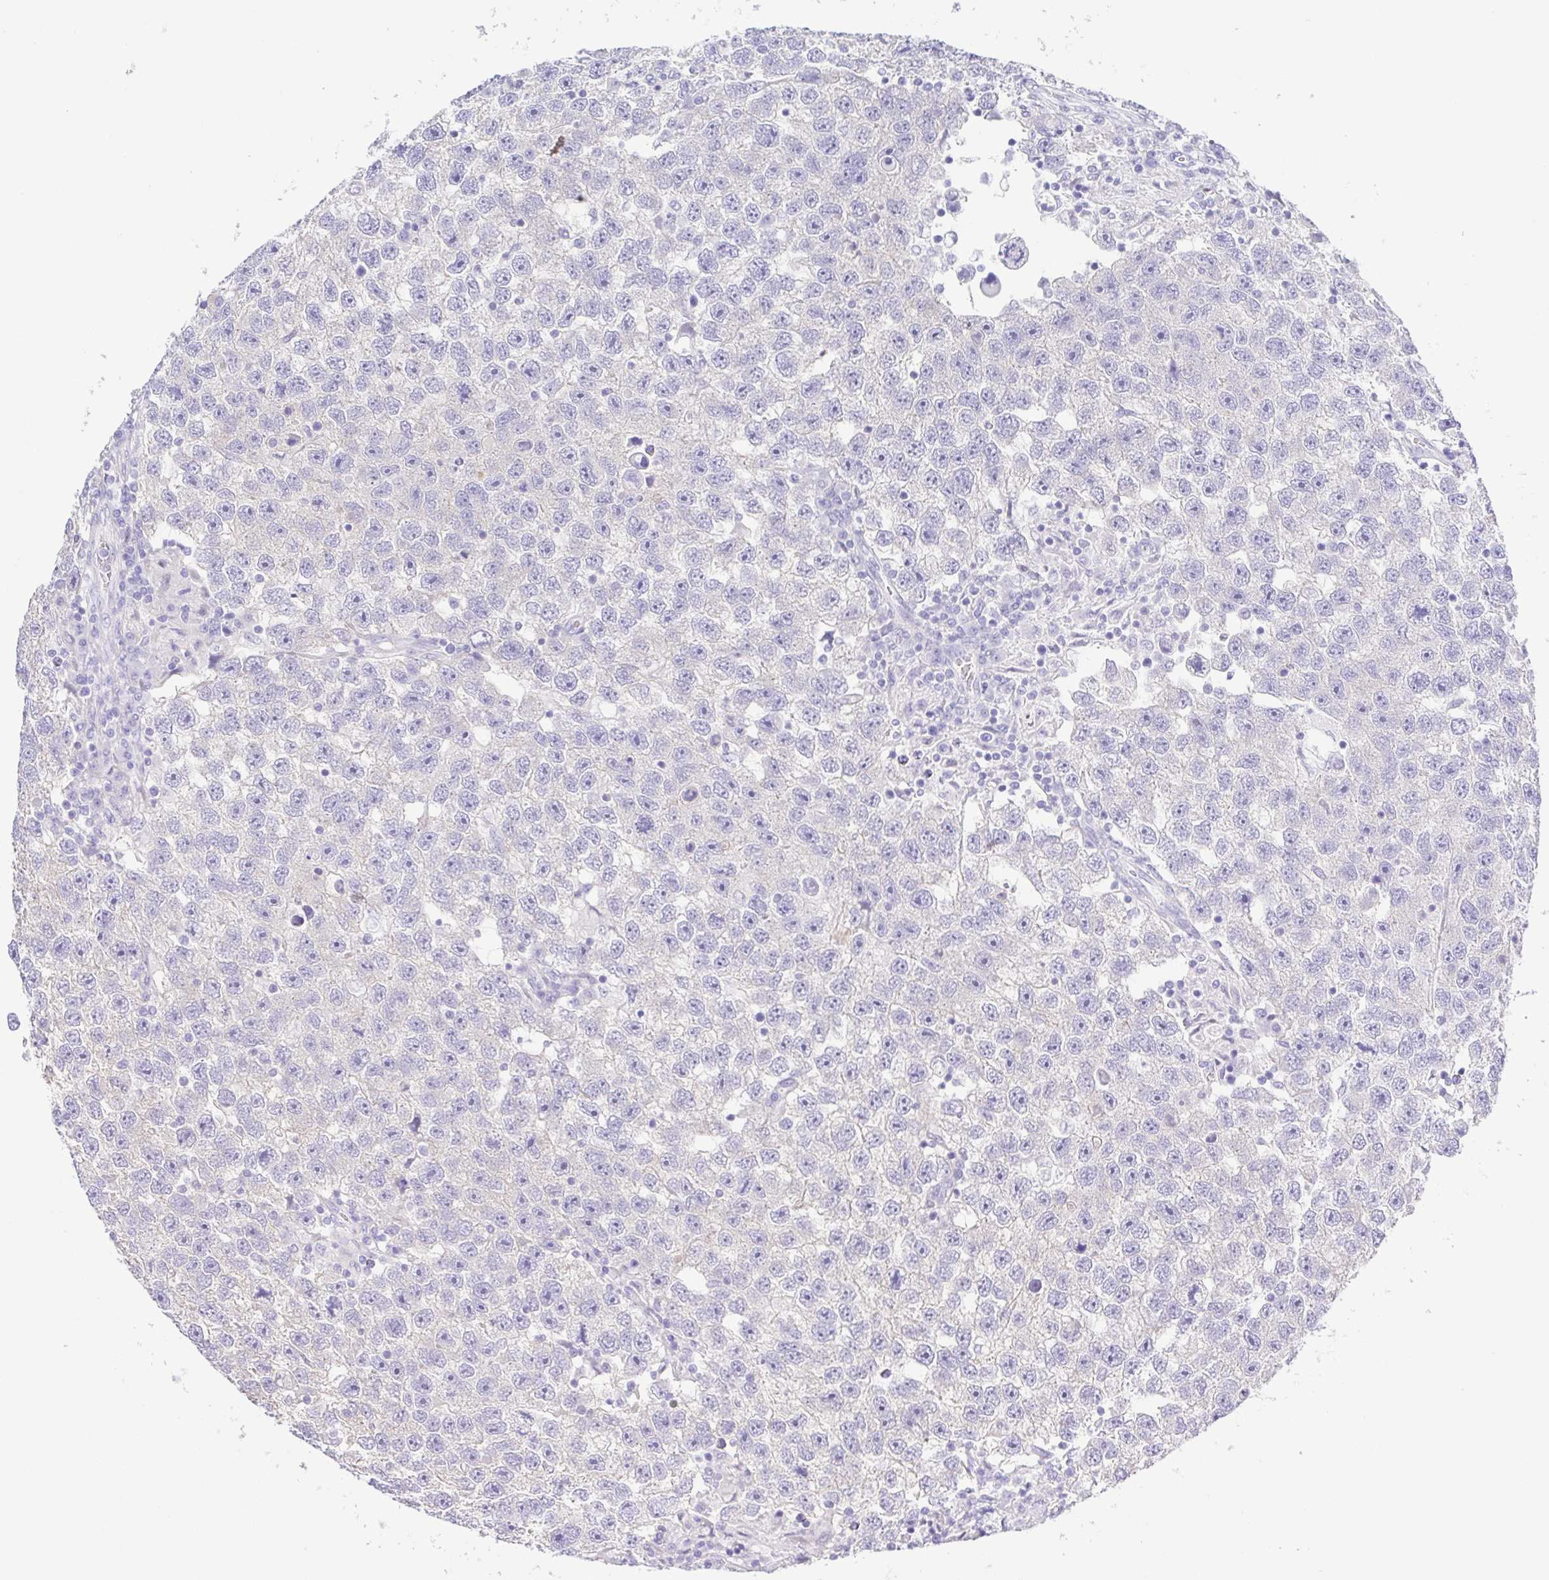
{"staining": {"intensity": "negative", "quantity": "none", "location": "none"}, "tissue": "testis cancer", "cell_type": "Tumor cells", "image_type": "cancer", "snomed": [{"axis": "morphology", "description": "Seminoma, NOS"}, {"axis": "topography", "description": "Testis"}], "caption": "Immunohistochemical staining of seminoma (testis) displays no significant positivity in tumor cells.", "gene": "EPB42", "patient": {"sex": "male", "age": 26}}